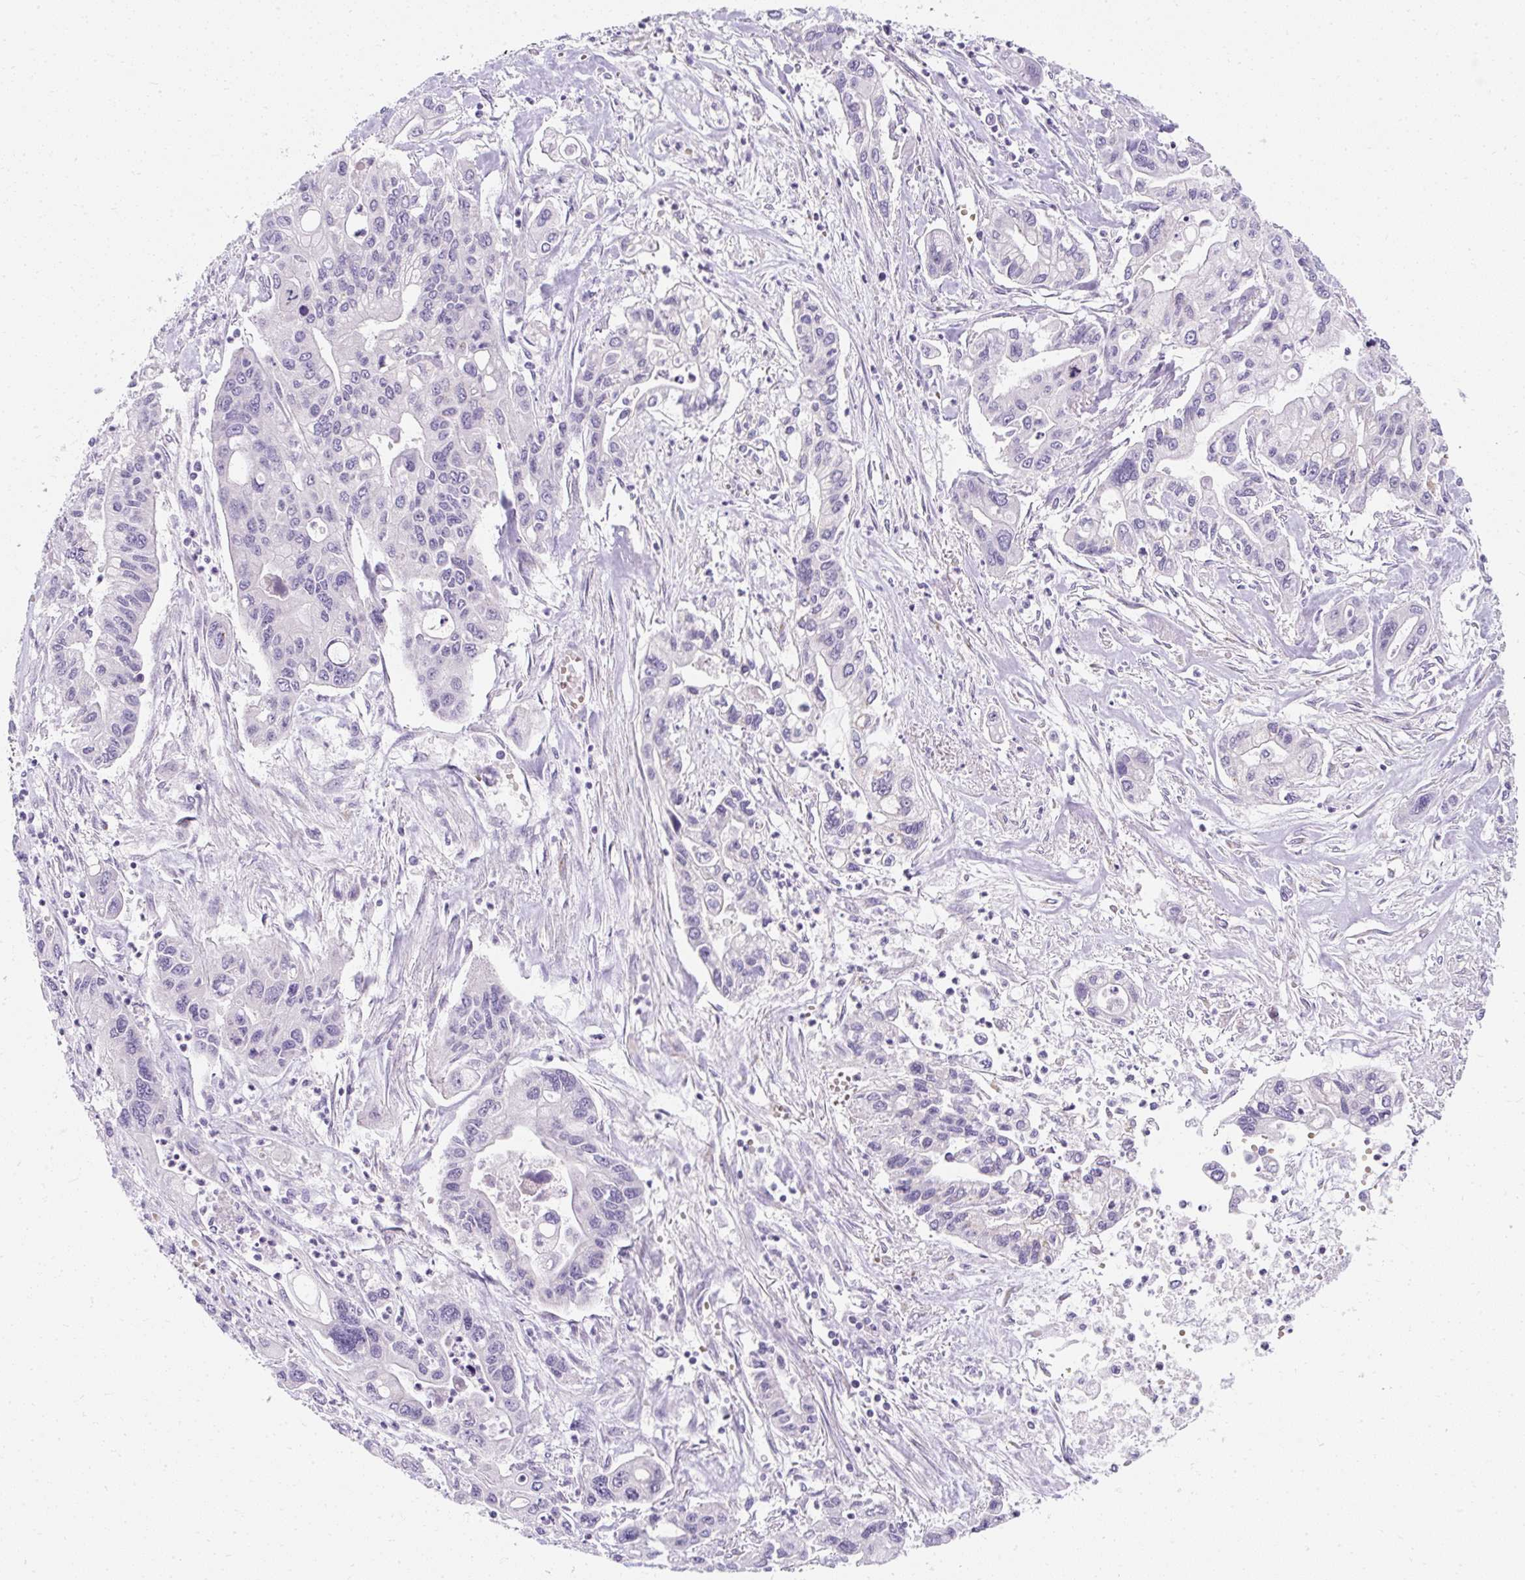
{"staining": {"intensity": "negative", "quantity": "none", "location": "none"}, "tissue": "pancreatic cancer", "cell_type": "Tumor cells", "image_type": "cancer", "snomed": [{"axis": "morphology", "description": "Adenocarcinoma, NOS"}, {"axis": "topography", "description": "Pancreas"}], "caption": "IHC of human pancreatic cancer displays no expression in tumor cells.", "gene": "DTX4", "patient": {"sex": "male", "age": 62}}